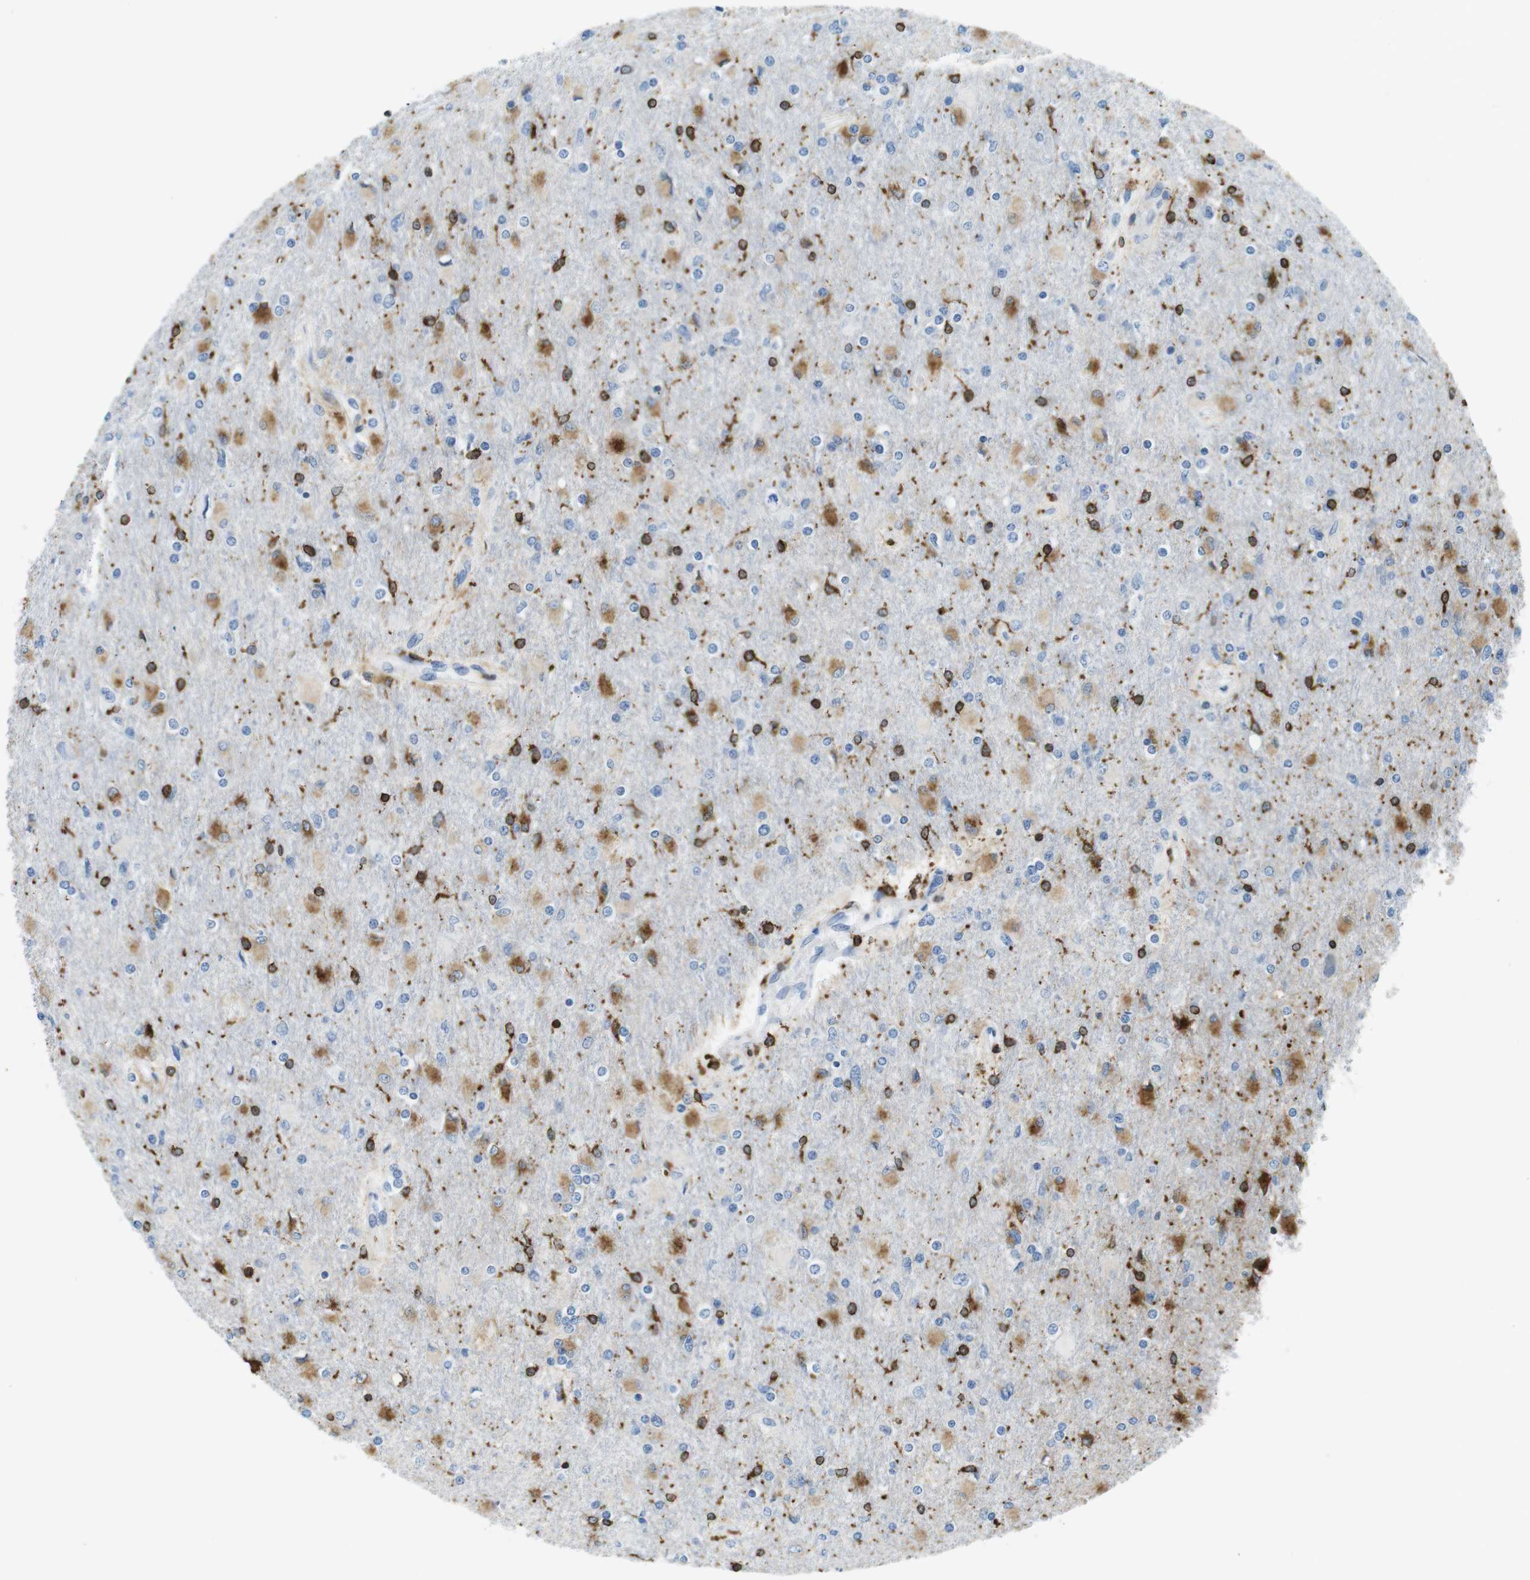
{"staining": {"intensity": "moderate", "quantity": "<25%", "location": "cytoplasmic/membranous"}, "tissue": "glioma", "cell_type": "Tumor cells", "image_type": "cancer", "snomed": [{"axis": "morphology", "description": "Glioma, malignant, High grade"}, {"axis": "topography", "description": "Cerebral cortex"}], "caption": "Immunohistochemistry image of human high-grade glioma (malignant) stained for a protein (brown), which demonstrates low levels of moderate cytoplasmic/membranous positivity in about <25% of tumor cells.", "gene": "CIITA", "patient": {"sex": "female", "age": 36}}